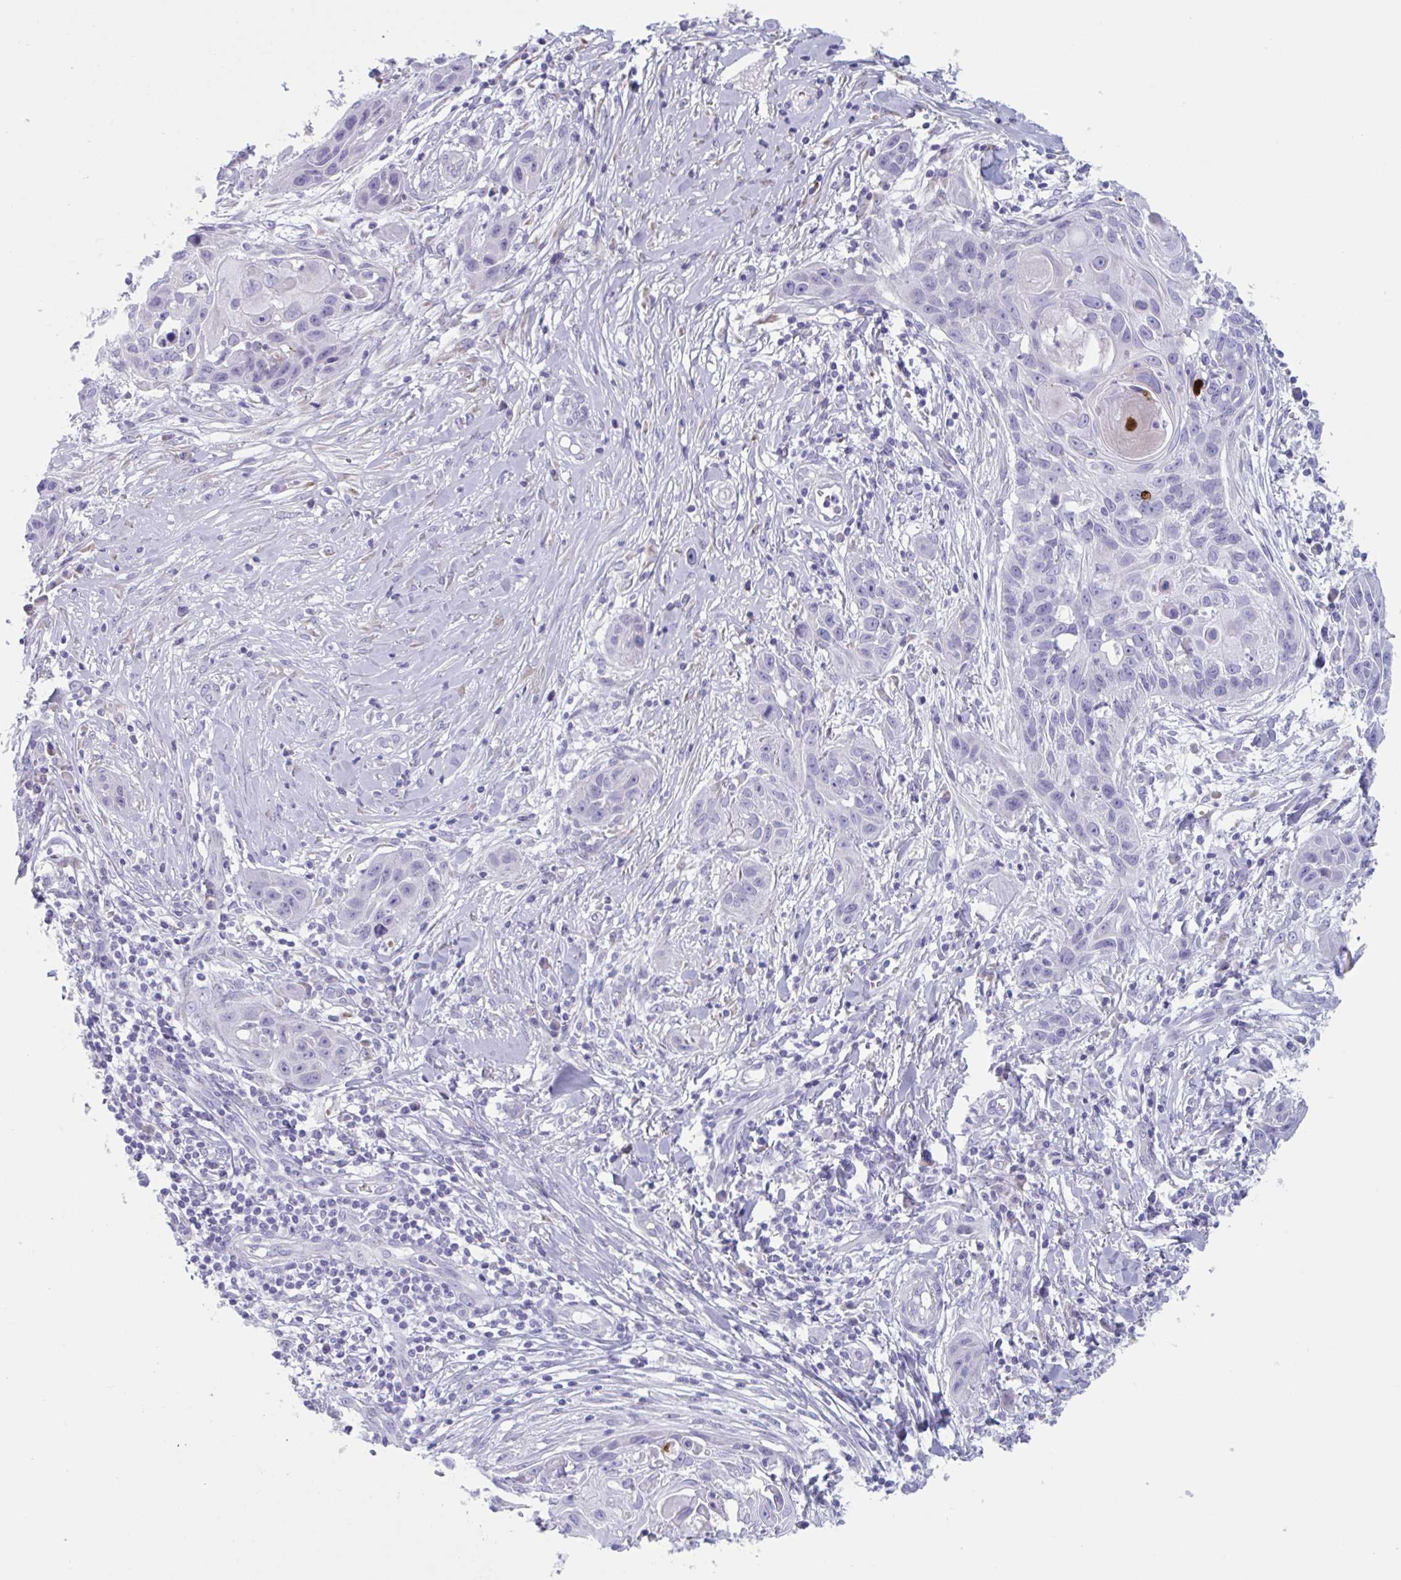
{"staining": {"intensity": "negative", "quantity": "none", "location": "none"}, "tissue": "skin cancer", "cell_type": "Tumor cells", "image_type": "cancer", "snomed": [{"axis": "morphology", "description": "Squamous cell carcinoma, NOS"}, {"axis": "topography", "description": "Skin"}, {"axis": "topography", "description": "Vulva"}], "caption": "Skin cancer stained for a protein using IHC displays no staining tumor cells.", "gene": "HSD11B2", "patient": {"sex": "female", "age": 83}}